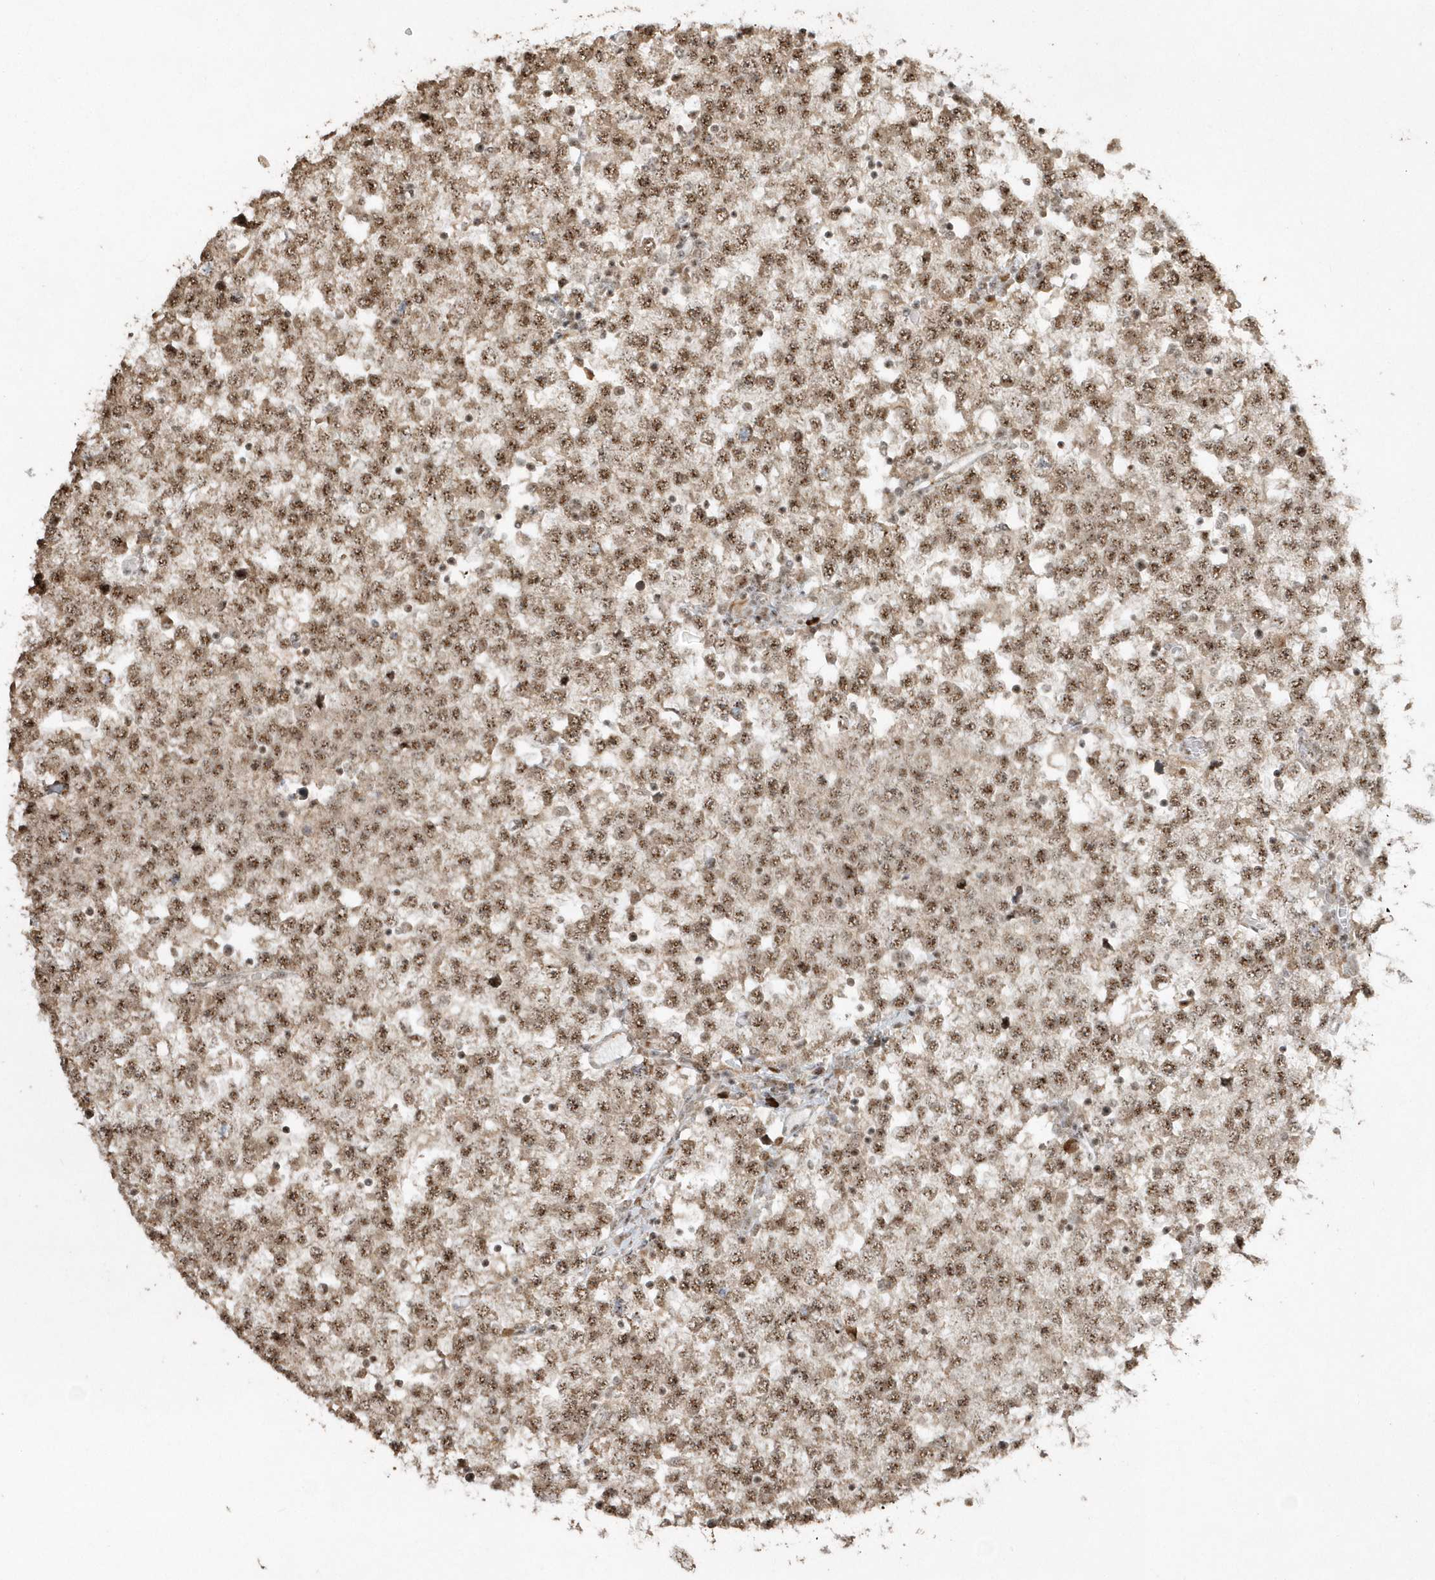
{"staining": {"intensity": "moderate", "quantity": ">75%", "location": "nuclear"}, "tissue": "testis cancer", "cell_type": "Tumor cells", "image_type": "cancer", "snomed": [{"axis": "morphology", "description": "Seminoma, NOS"}, {"axis": "topography", "description": "Testis"}], "caption": "Testis cancer tissue demonstrates moderate nuclear positivity in about >75% of tumor cells", "gene": "POLR3B", "patient": {"sex": "male", "age": 65}}